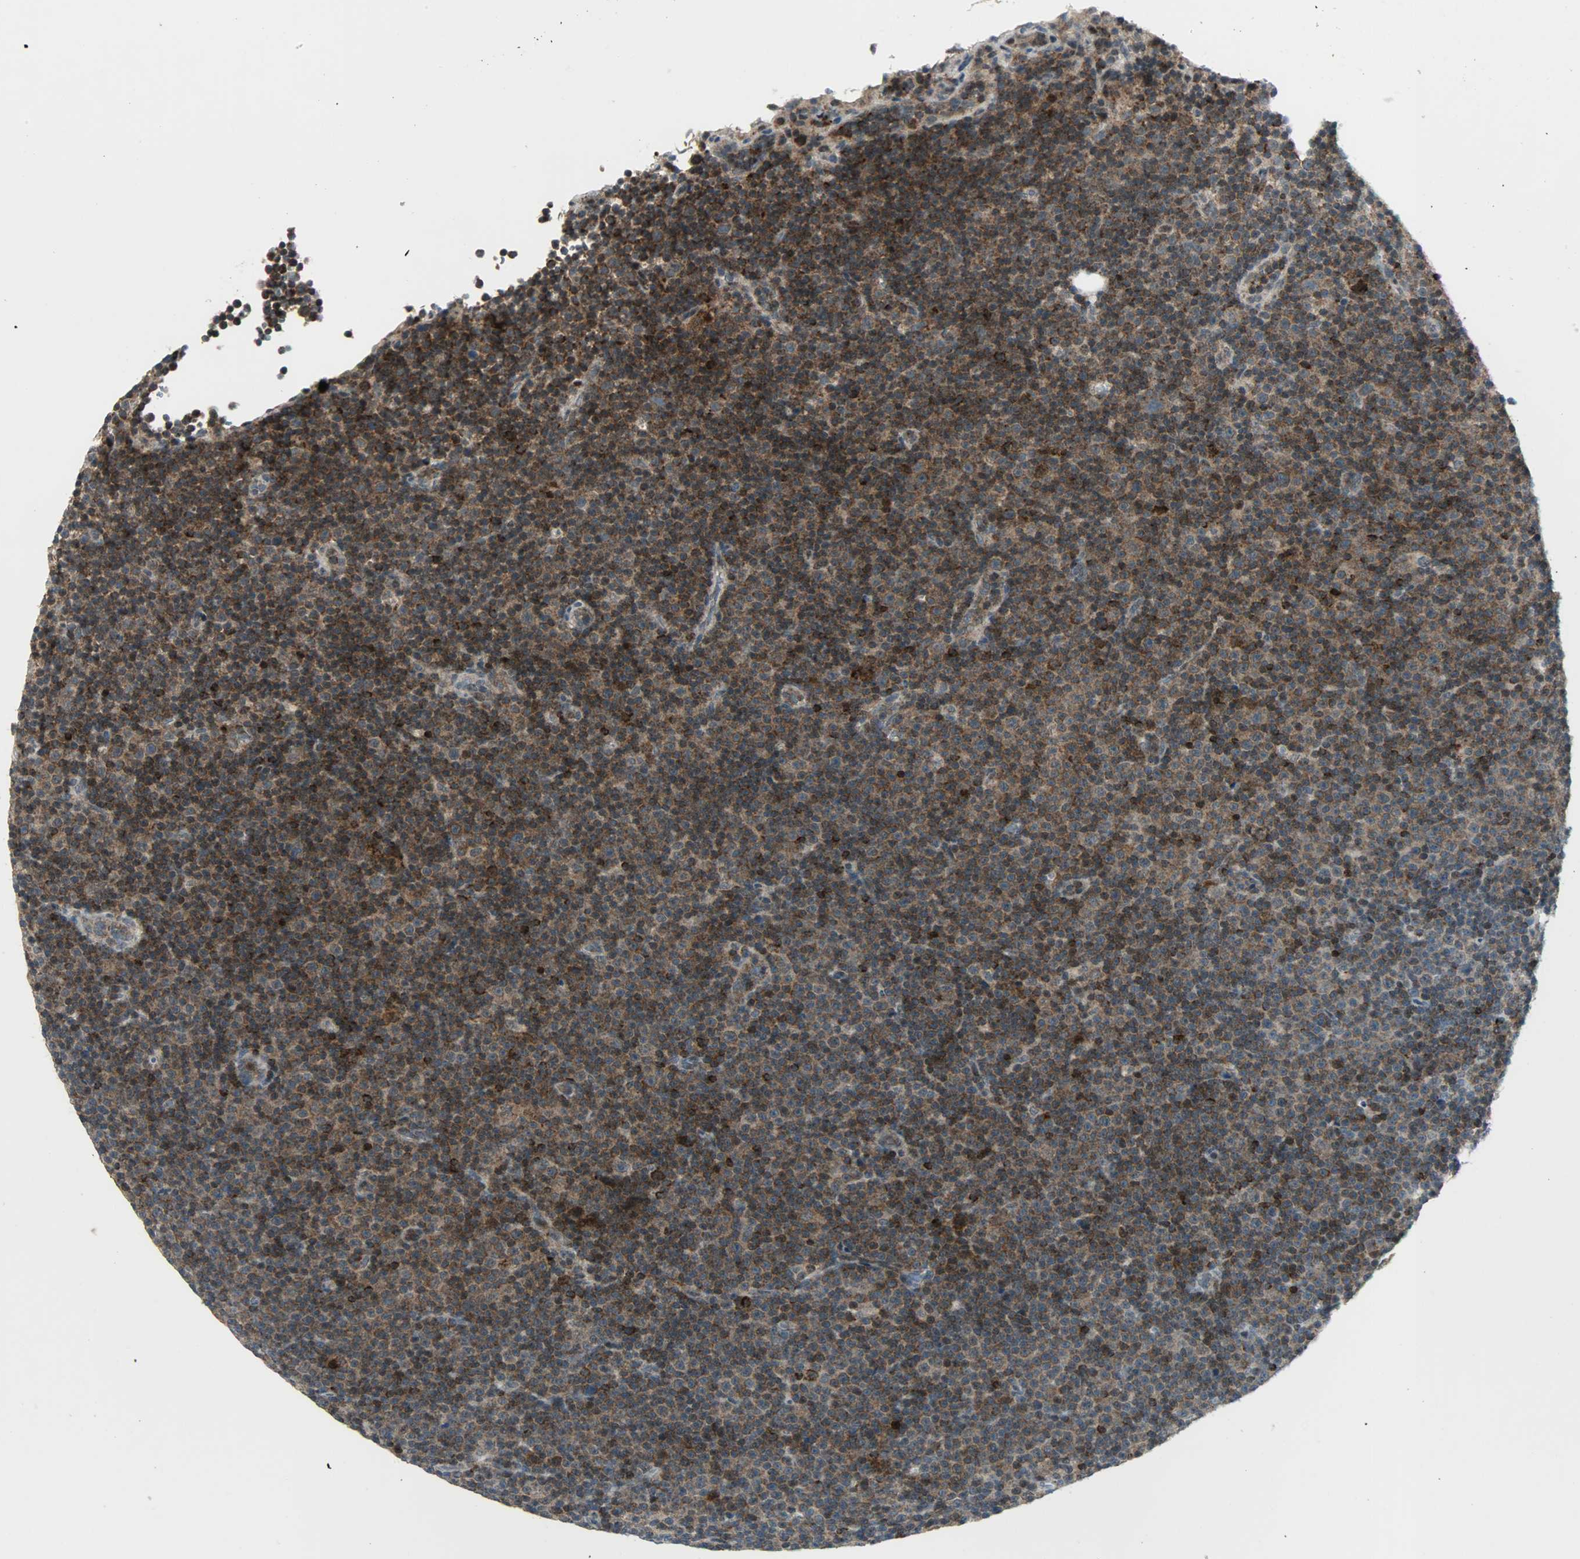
{"staining": {"intensity": "strong", "quantity": ">75%", "location": "cytoplasmic/membranous"}, "tissue": "lymphoma", "cell_type": "Tumor cells", "image_type": "cancer", "snomed": [{"axis": "morphology", "description": "Malignant lymphoma, non-Hodgkin's type, Low grade"}, {"axis": "topography", "description": "Lymph node"}], "caption": "Immunohistochemical staining of human low-grade malignant lymphoma, non-Hodgkin's type reveals strong cytoplasmic/membranous protein positivity in approximately >75% of tumor cells.", "gene": "IL15", "patient": {"sex": "female", "age": 67}}